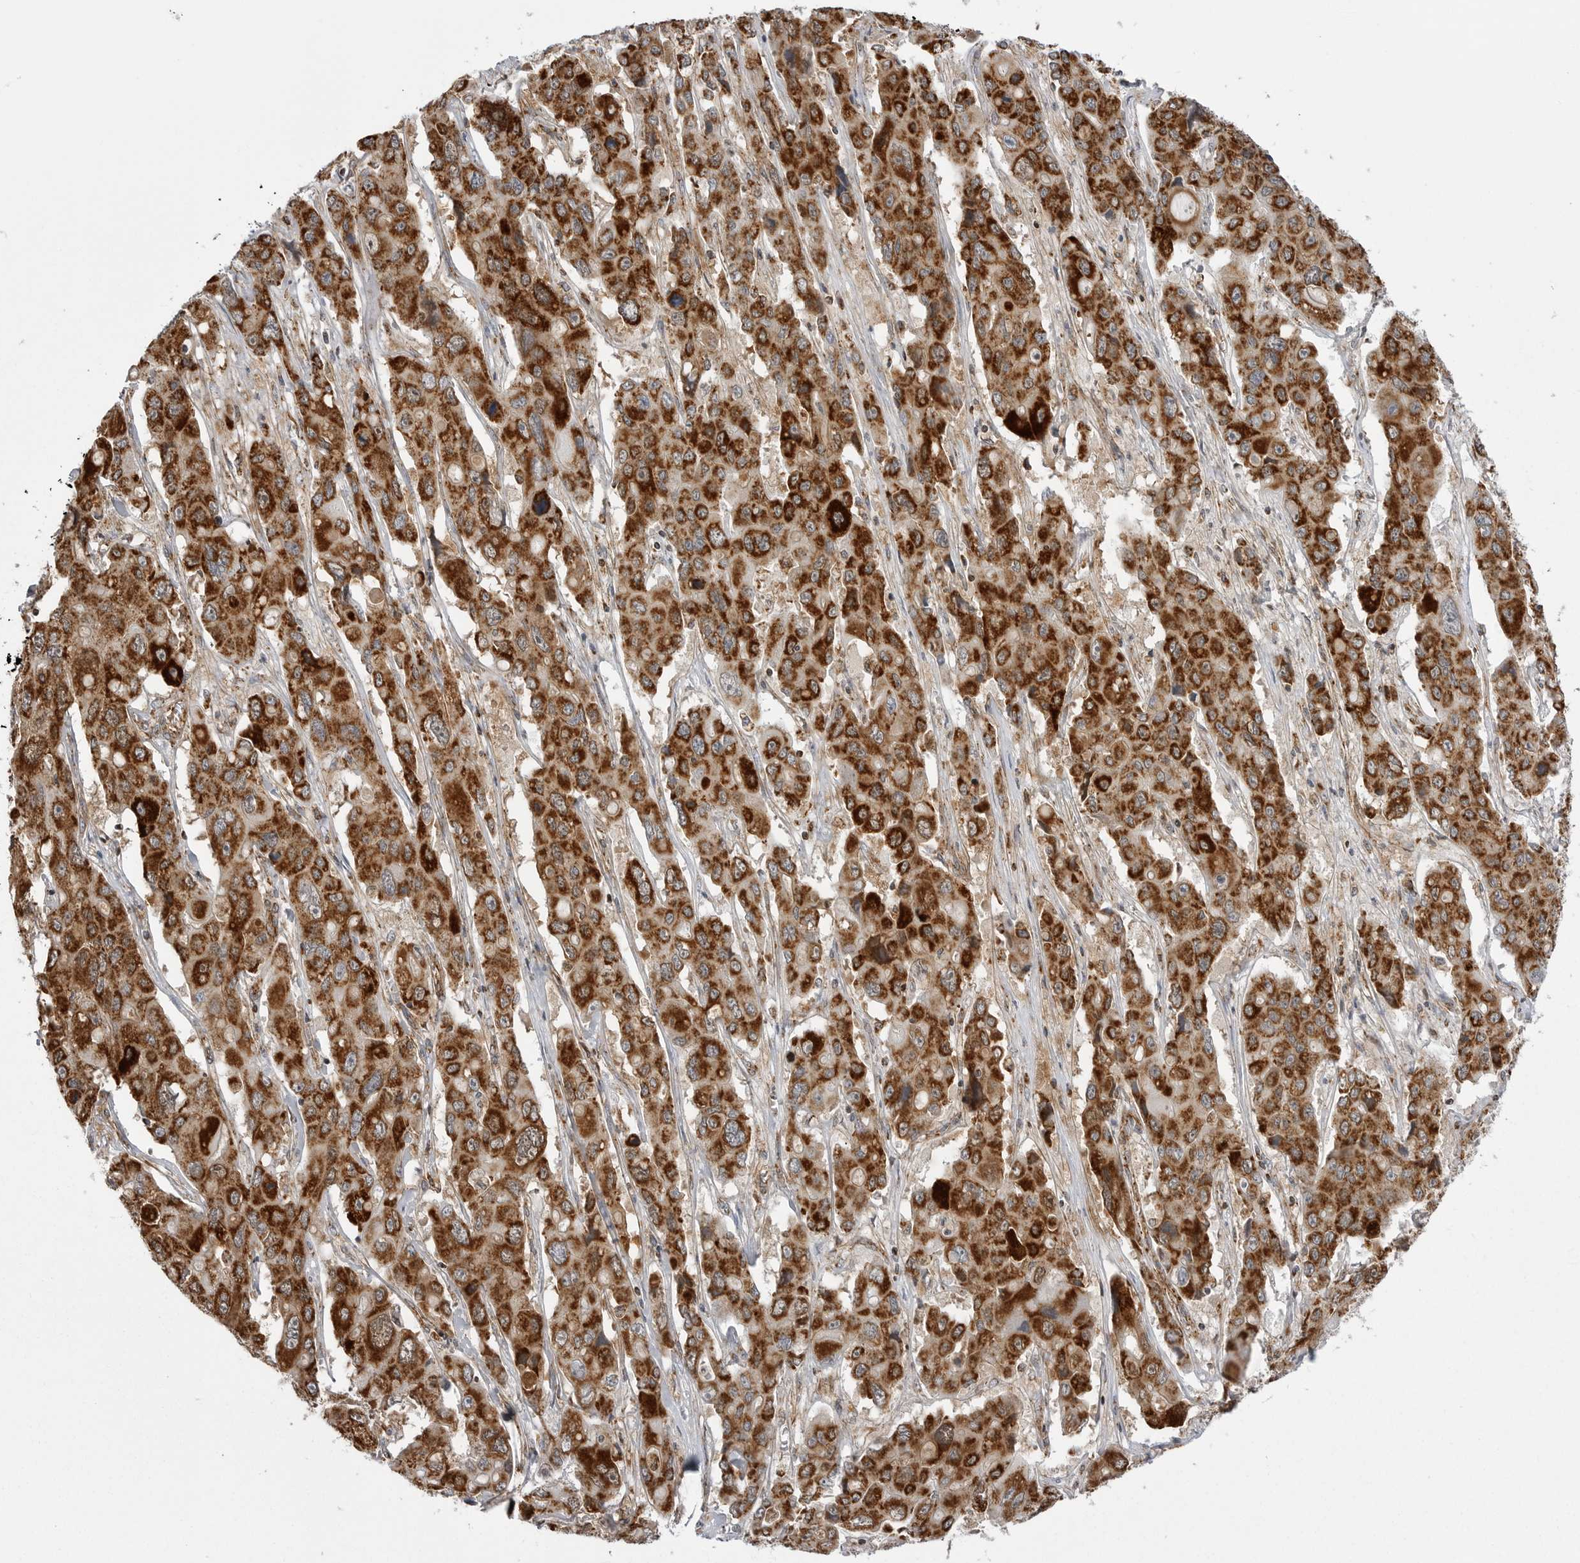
{"staining": {"intensity": "strong", "quantity": ">75%", "location": "cytoplasmic/membranous"}, "tissue": "liver cancer", "cell_type": "Tumor cells", "image_type": "cancer", "snomed": [{"axis": "morphology", "description": "Cholangiocarcinoma"}, {"axis": "topography", "description": "Liver"}], "caption": "Immunohistochemical staining of human liver cancer (cholangiocarcinoma) displays high levels of strong cytoplasmic/membranous expression in approximately >75% of tumor cells.", "gene": "FH", "patient": {"sex": "male", "age": 67}}